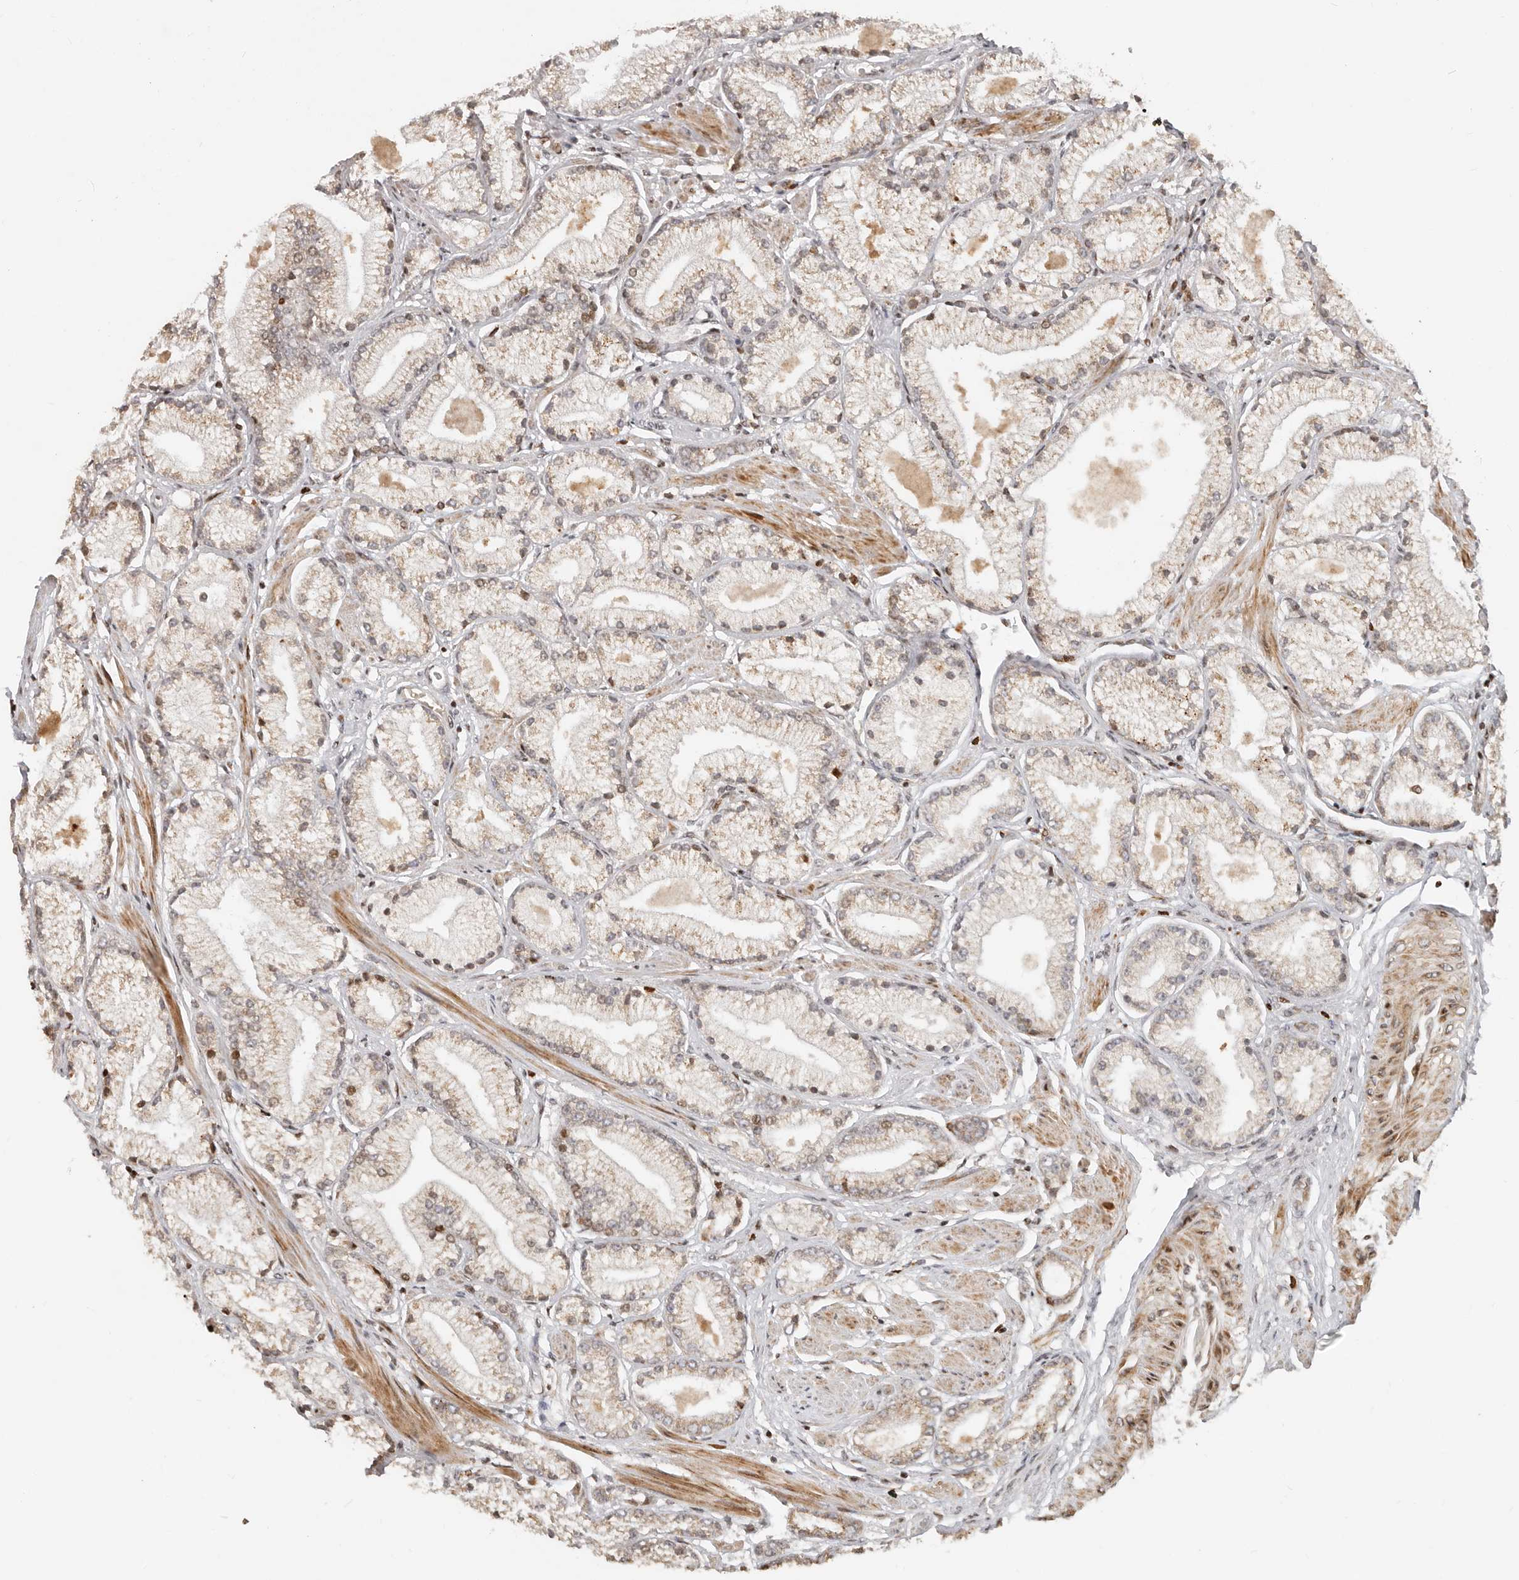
{"staining": {"intensity": "weak", "quantity": ">75%", "location": "cytoplasmic/membranous"}, "tissue": "prostate cancer", "cell_type": "Tumor cells", "image_type": "cancer", "snomed": [{"axis": "morphology", "description": "Adenocarcinoma, High grade"}, {"axis": "topography", "description": "Prostate"}], "caption": "DAB immunohistochemical staining of human prostate cancer (adenocarcinoma (high-grade)) exhibits weak cytoplasmic/membranous protein expression in about >75% of tumor cells. The staining was performed using DAB to visualize the protein expression in brown, while the nuclei were stained in blue with hematoxylin (Magnification: 20x).", "gene": "TRIM4", "patient": {"sex": "male", "age": 50}}